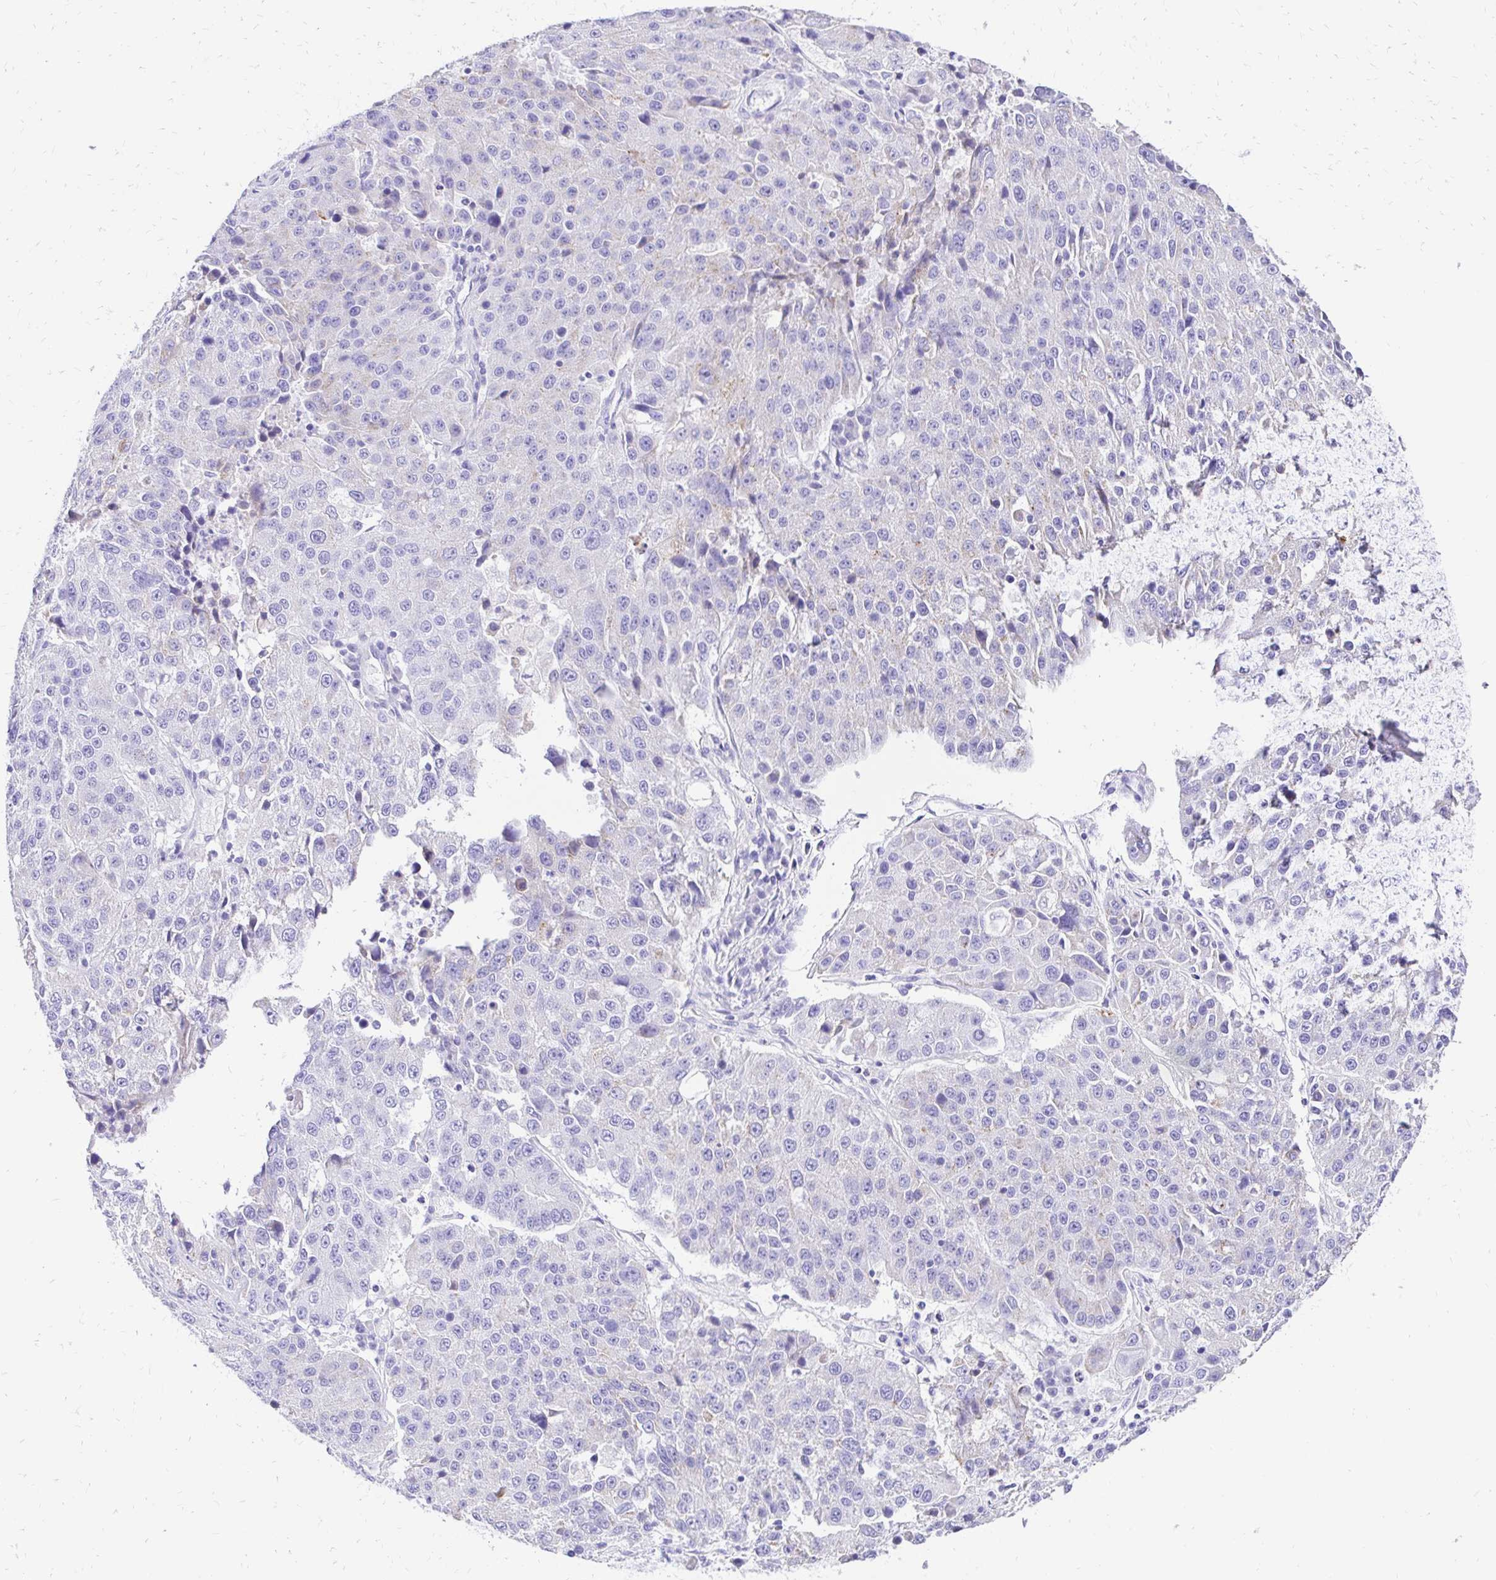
{"staining": {"intensity": "negative", "quantity": "none", "location": "none"}, "tissue": "stomach cancer", "cell_type": "Tumor cells", "image_type": "cancer", "snomed": [{"axis": "morphology", "description": "Adenocarcinoma, NOS"}, {"axis": "topography", "description": "Stomach"}], "caption": "The histopathology image displays no staining of tumor cells in stomach adenocarcinoma. Brightfield microscopy of immunohistochemistry (IHC) stained with DAB (3,3'-diaminobenzidine) (brown) and hematoxylin (blue), captured at high magnification.", "gene": "S100G", "patient": {"sex": "male", "age": 71}}